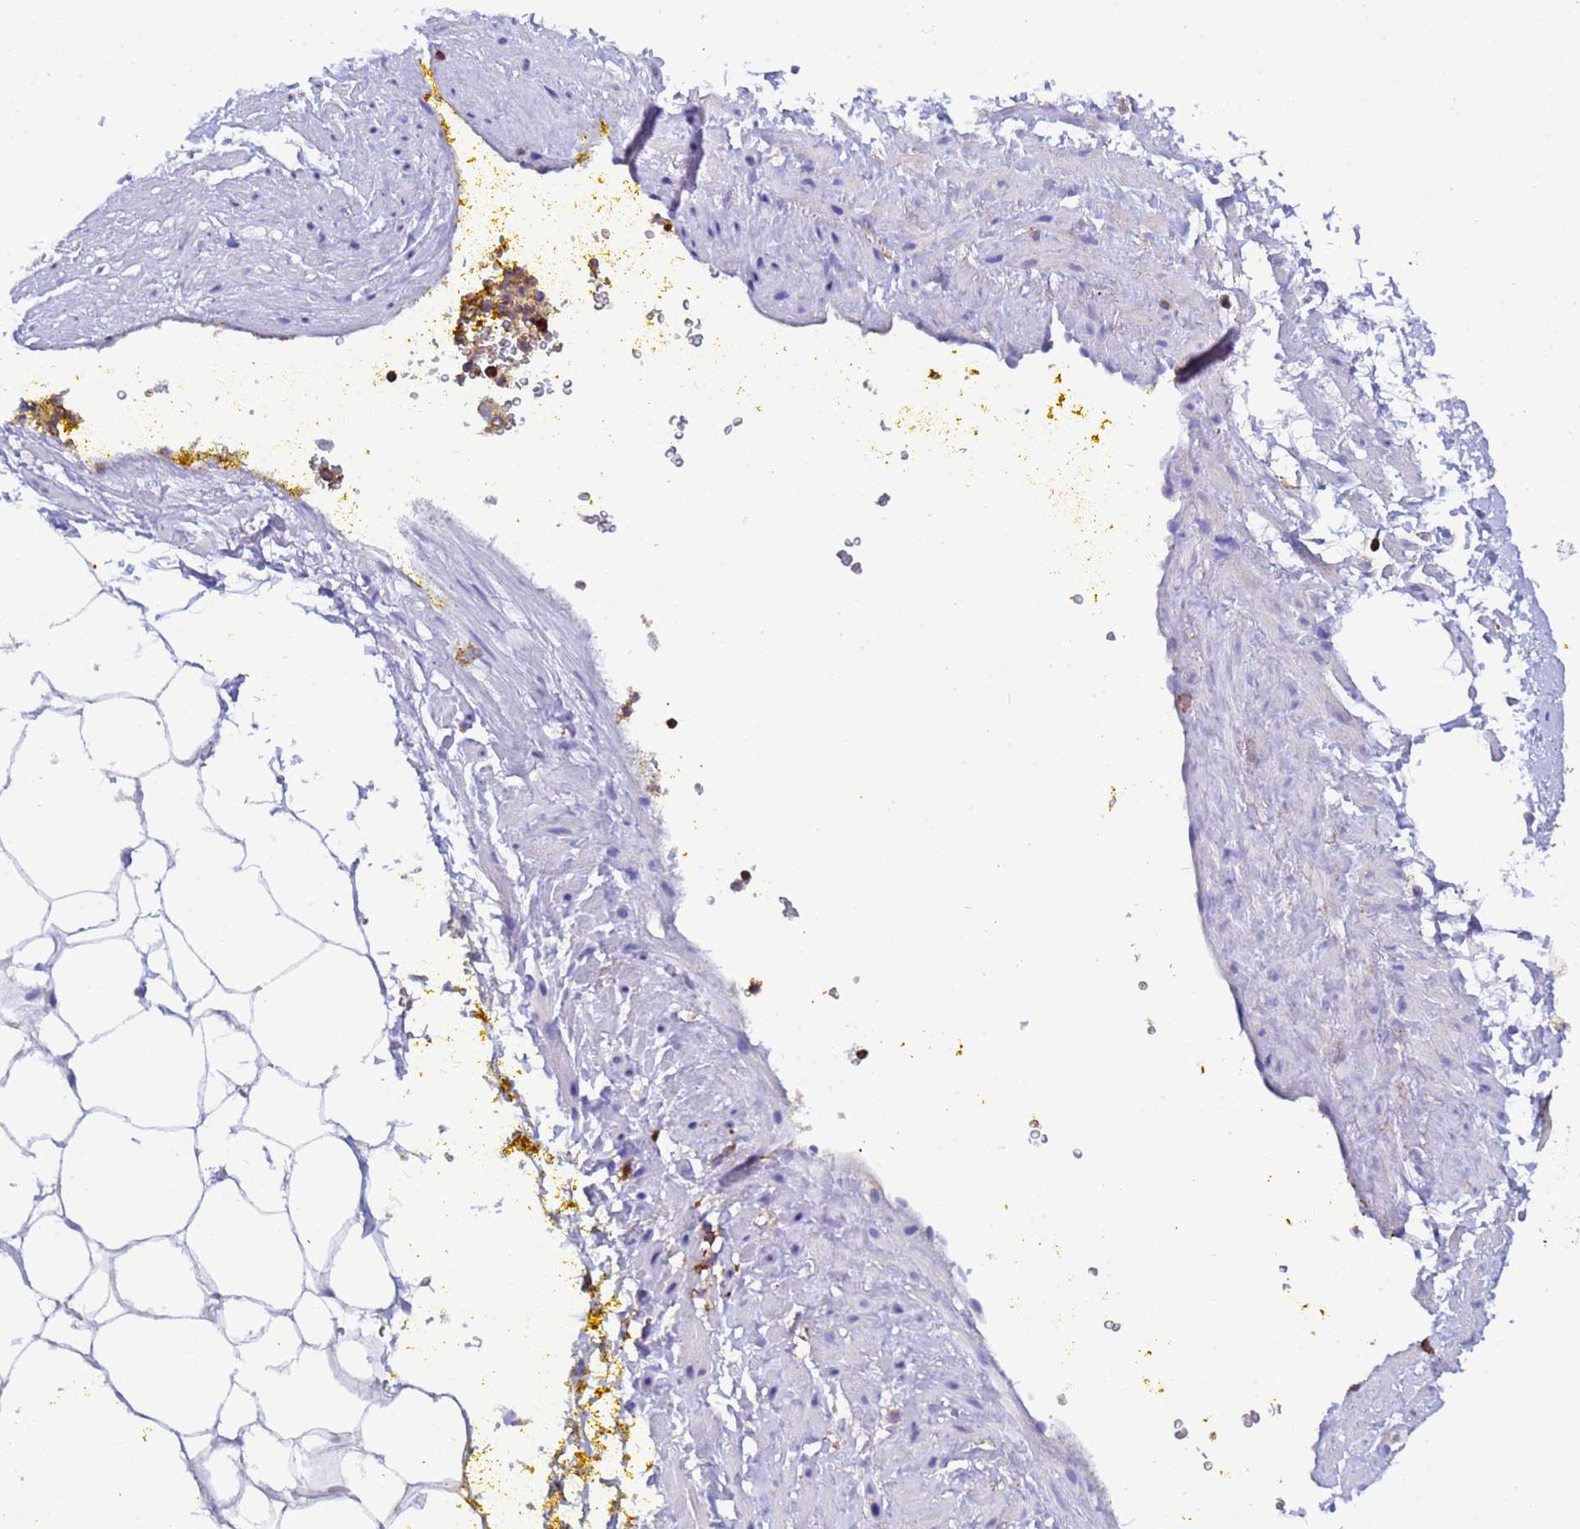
{"staining": {"intensity": "negative", "quantity": "none", "location": "none"}, "tissue": "adipose tissue", "cell_type": "Adipocytes", "image_type": "normal", "snomed": [{"axis": "morphology", "description": "Normal tissue, NOS"}, {"axis": "morphology", "description": "Adenocarcinoma, Low grade"}, {"axis": "topography", "description": "Prostate"}, {"axis": "topography", "description": "Peripheral nerve tissue"}], "caption": "A high-resolution histopathology image shows IHC staining of benign adipose tissue, which displays no significant expression in adipocytes. (DAB (3,3'-diaminobenzidine) immunohistochemistry (IHC), high magnification).", "gene": "EZR", "patient": {"sex": "male", "age": 63}}